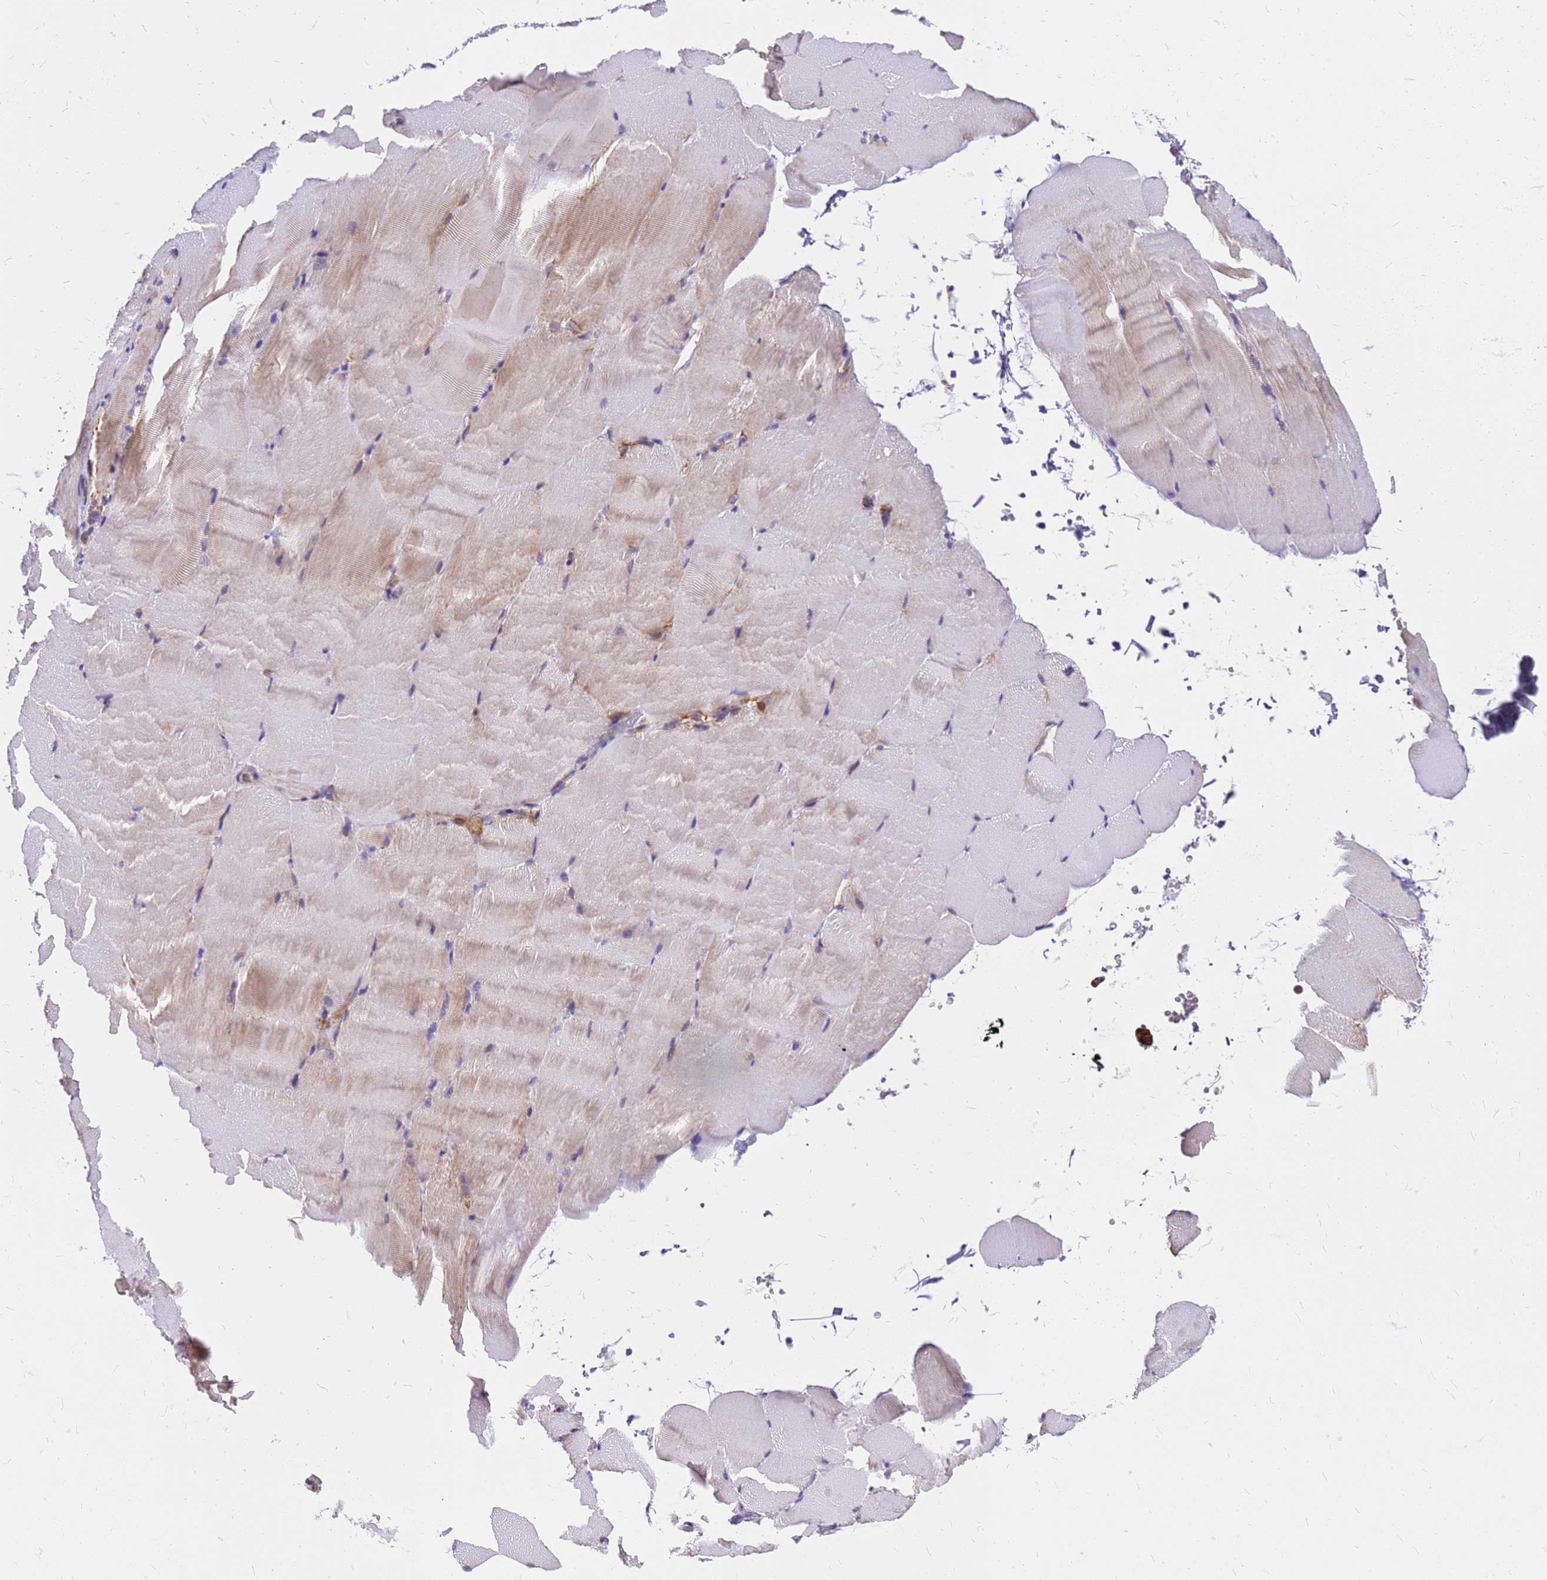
{"staining": {"intensity": "weak", "quantity": "<25%", "location": "cytoplasmic/membranous"}, "tissue": "skeletal muscle", "cell_type": "Myocytes", "image_type": "normal", "snomed": [{"axis": "morphology", "description": "Normal tissue, NOS"}, {"axis": "topography", "description": "Skeletal muscle"}, {"axis": "topography", "description": "Parathyroid gland"}], "caption": "An immunohistochemistry photomicrograph of benign skeletal muscle is shown. There is no staining in myocytes of skeletal muscle.", "gene": "MRPS26", "patient": {"sex": "female", "age": 37}}